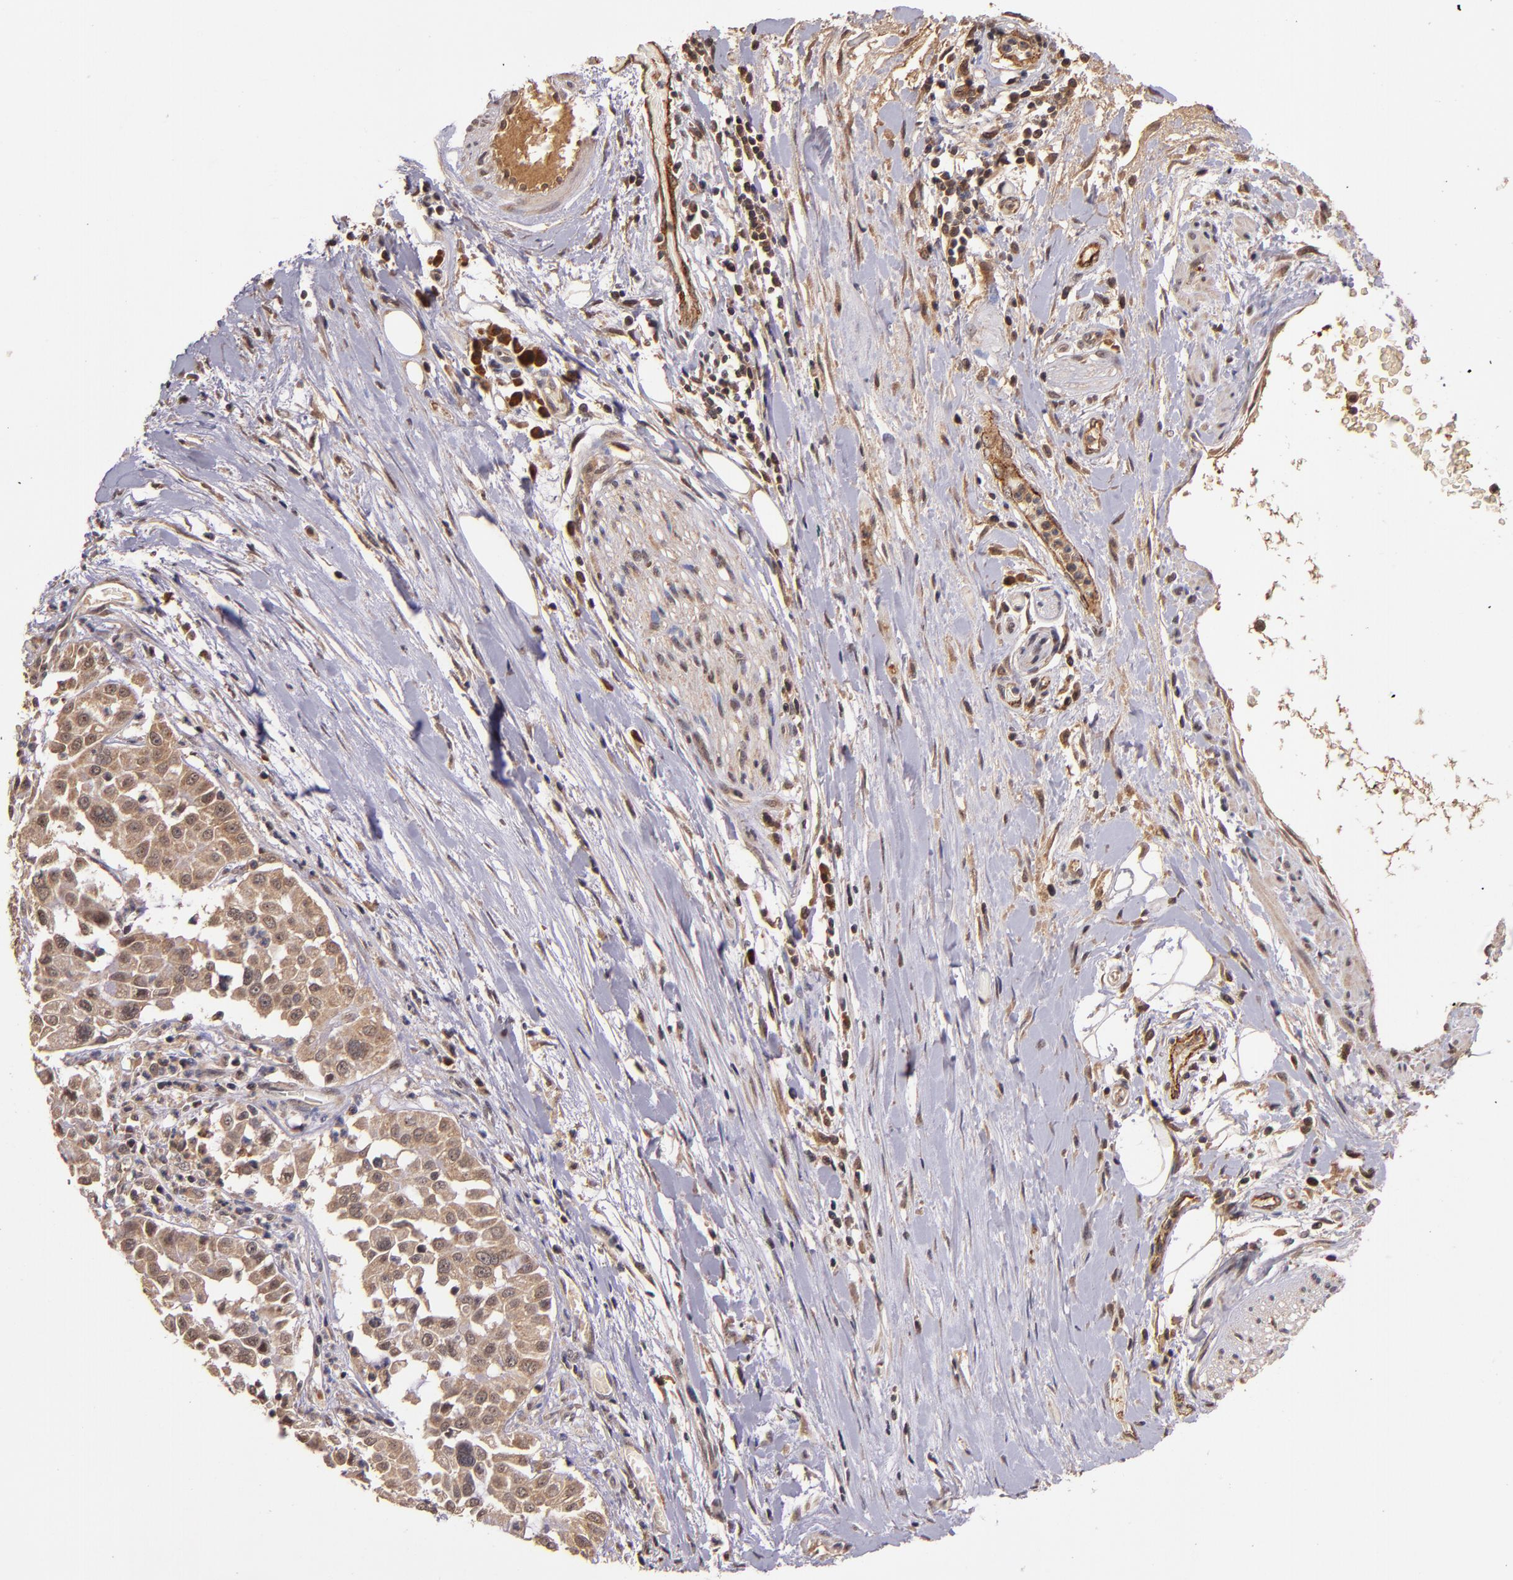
{"staining": {"intensity": "moderate", "quantity": ">75%", "location": "cytoplasmic/membranous"}, "tissue": "pancreatic cancer", "cell_type": "Tumor cells", "image_type": "cancer", "snomed": [{"axis": "morphology", "description": "Adenocarcinoma, NOS"}, {"axis": "topography", "description": "Pancreas"}], "caption": "Immunohistochemistry histopathology image of adenocarcinoma (pancreatic) stained for a protein (brown), which exhibits medium levels of moderate cytoplasmic/membranous expression in approximately >75% of tumor cells.", "gene": "RIOK3", "patient": {"sex": "female", "age": 52}}